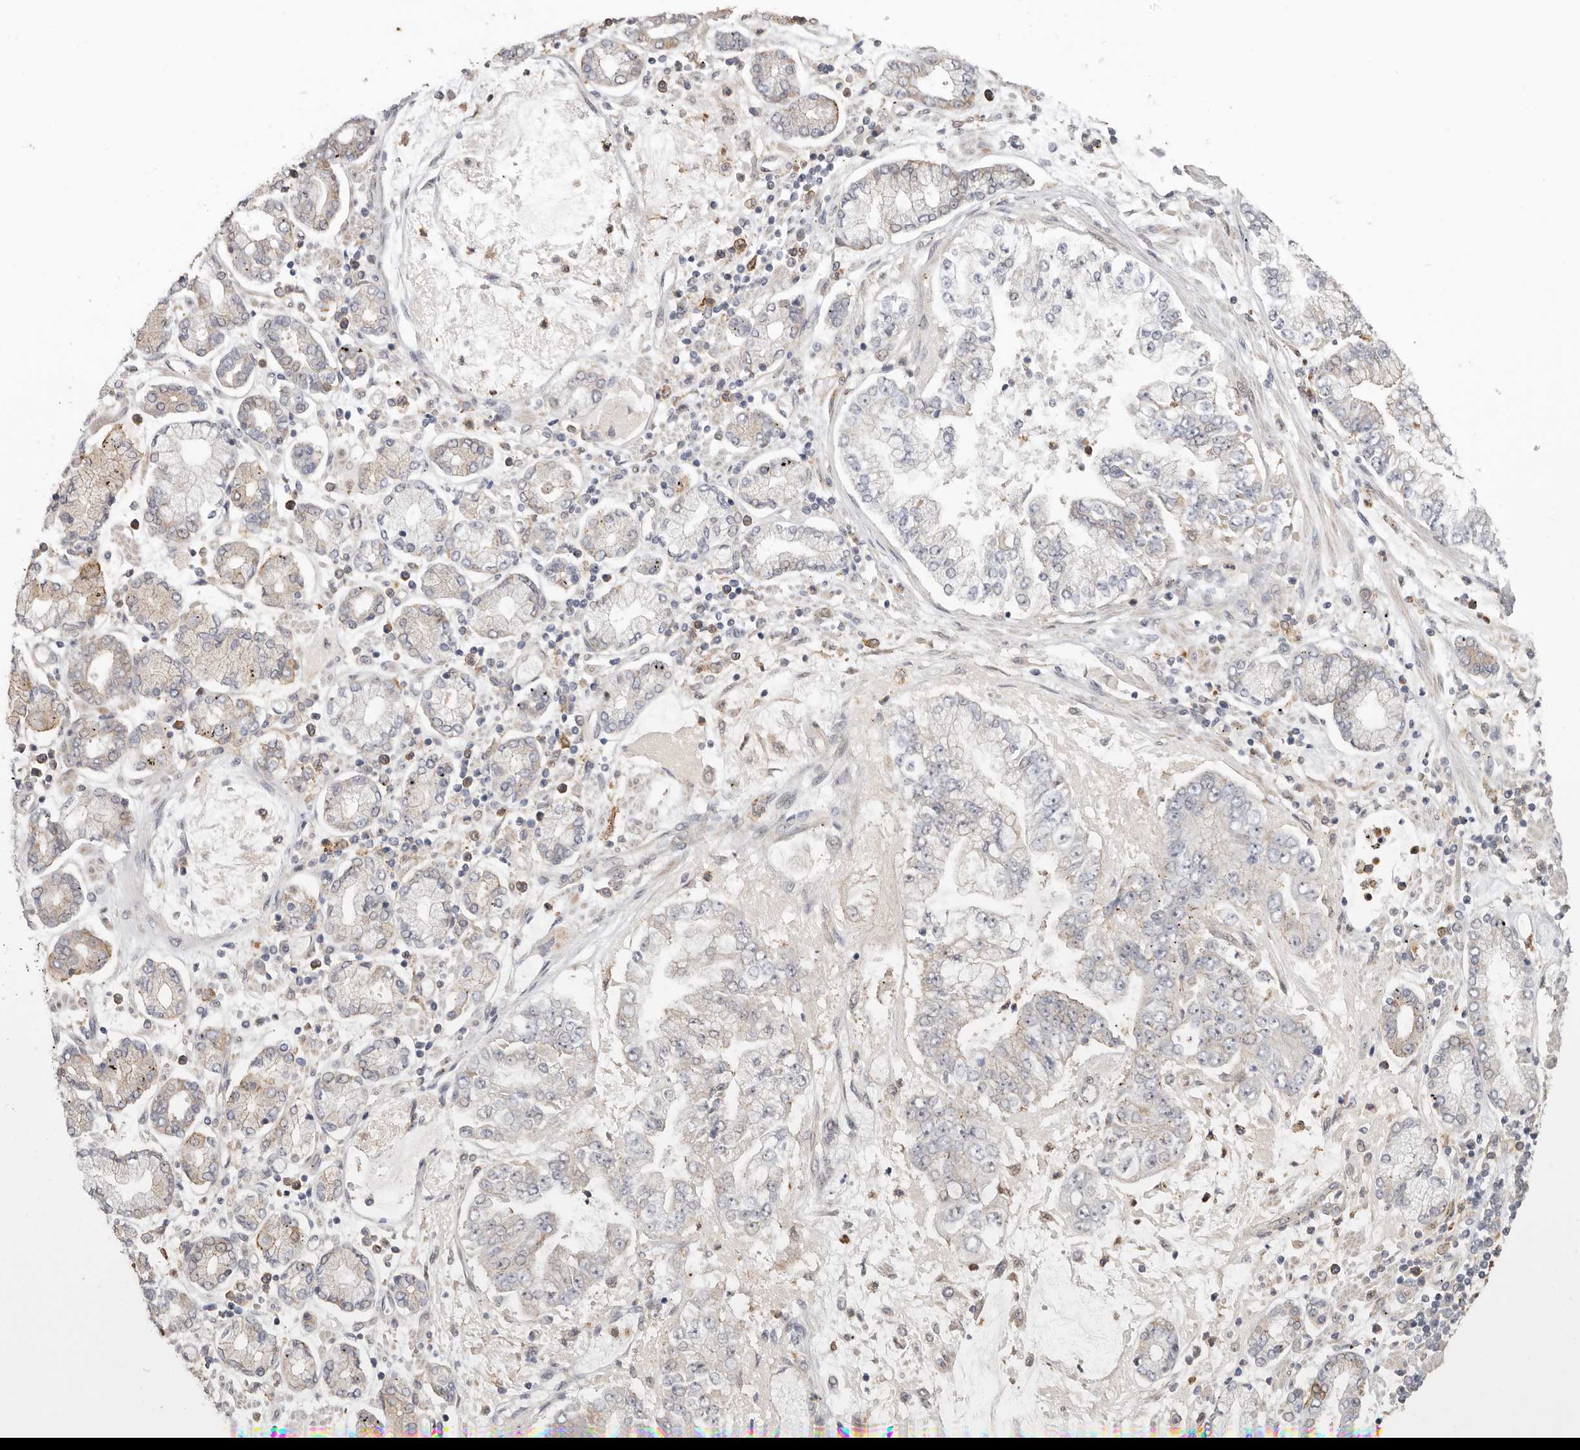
{"staining": {"intensity": "weak", "quantity": "<25%", "location": "cytoplasmic/membranous"}, "tissue": "stomach cancer", "cell_type": "Tumor cells", "image_type": "cancer", "snomed": [{"axis": "morphology", "description": "Adenocarcinoma, NOS"}, {"axis": "topography", "description": "Stomach"}], "caption": "Tumor cells are negative for brown protein staining in adenocarcinoma (stomach).", "gene": "MSRB2", "patient": {"sex": "male", "age": 76}}